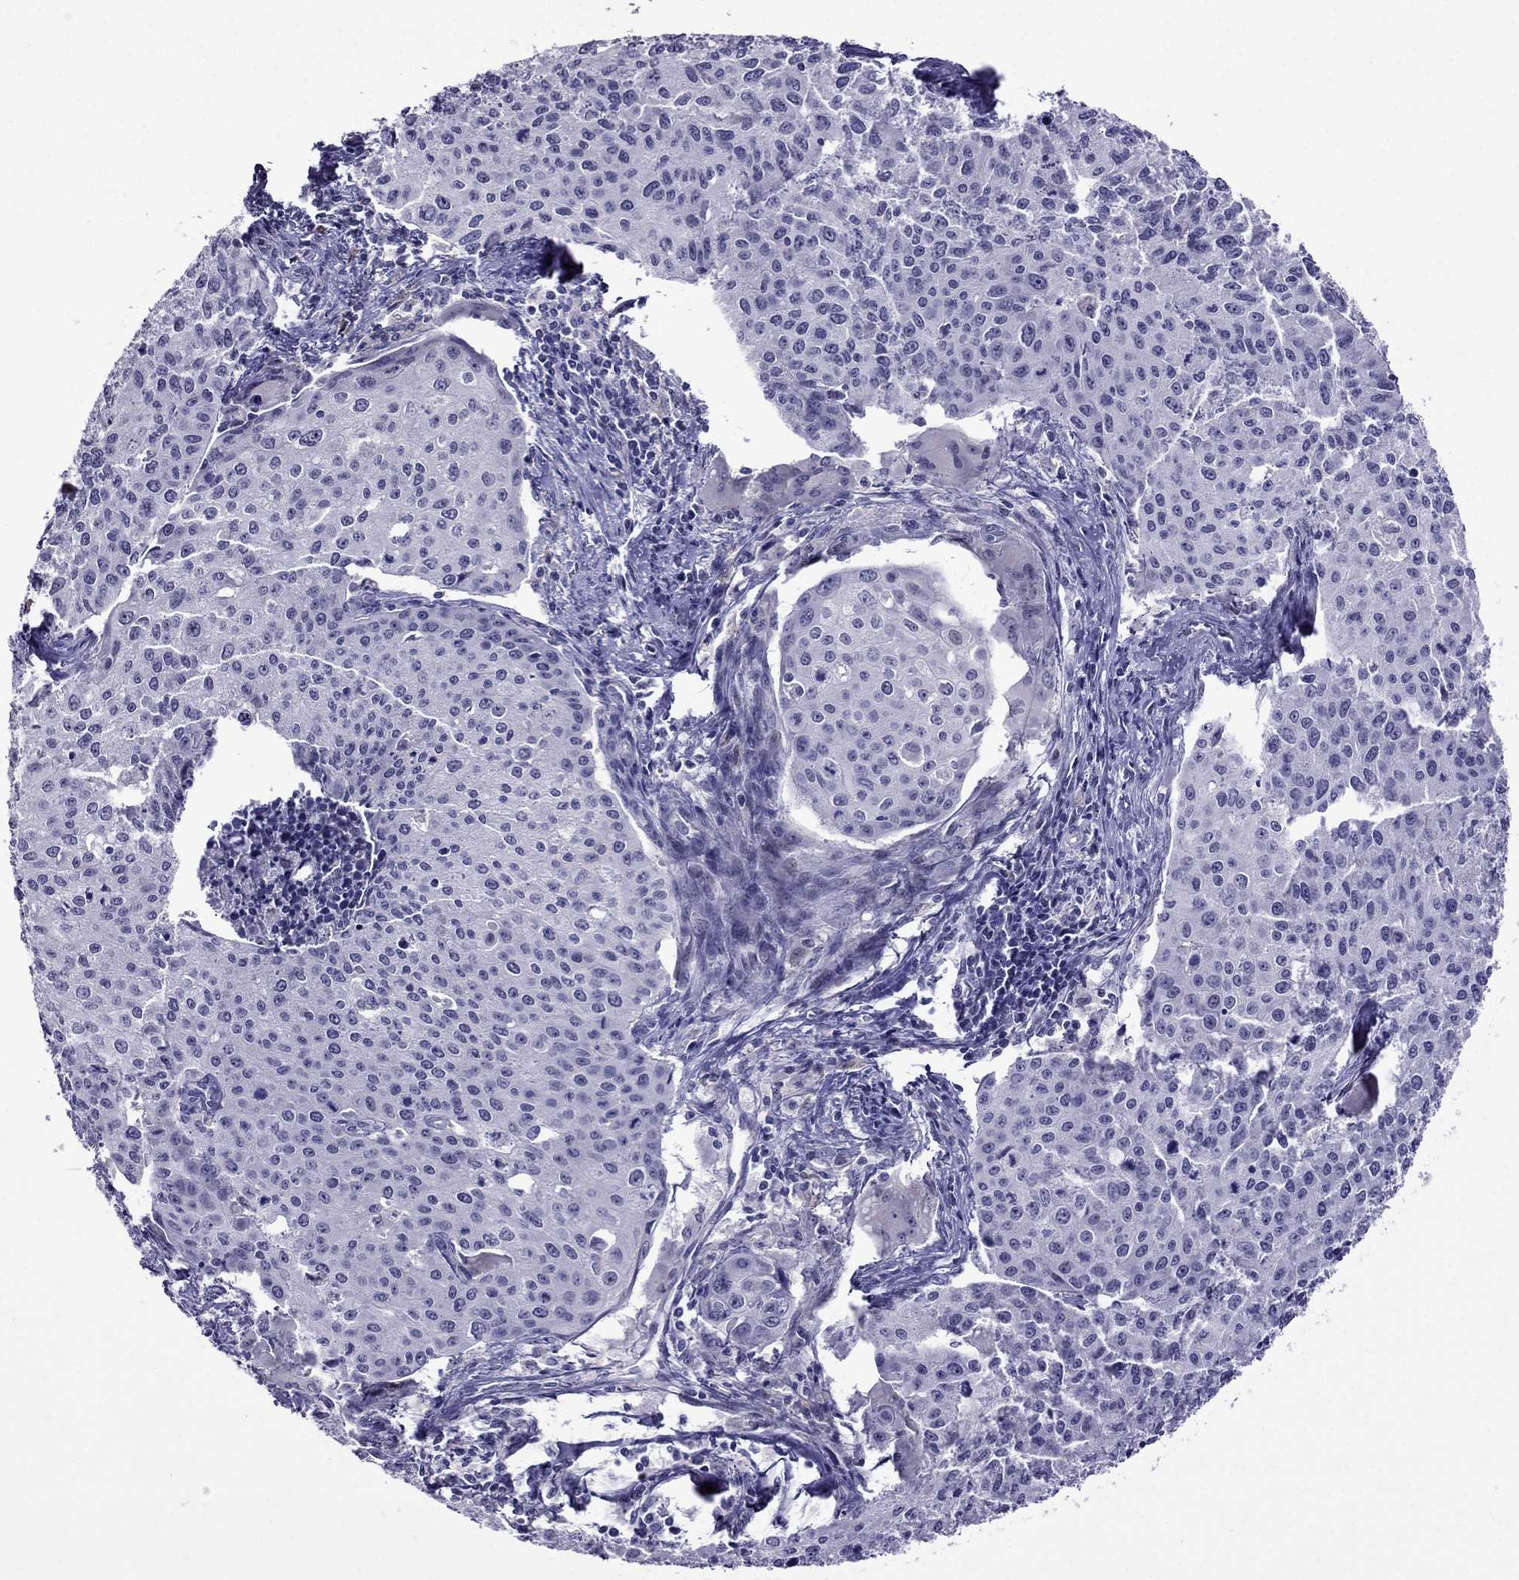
{"staining": {"intensity": "negative", "quantity": "none", "location": "none"}, "tissue": "cervical cancer", "cell_type": "Tumor cells", "image_type": "cancer", "snomed": [{"axis": "morphology", "description": "Squamous cell carcinoma, NOS"}, {"axis": "topography", "description": "Cervix"}], "caption": "Immunohistochemistry (IHC) of cervical cancer shows no expression in tumor cells.", "gene": "SPTBN4", "patient": {"sex": "female", "age": 38}}